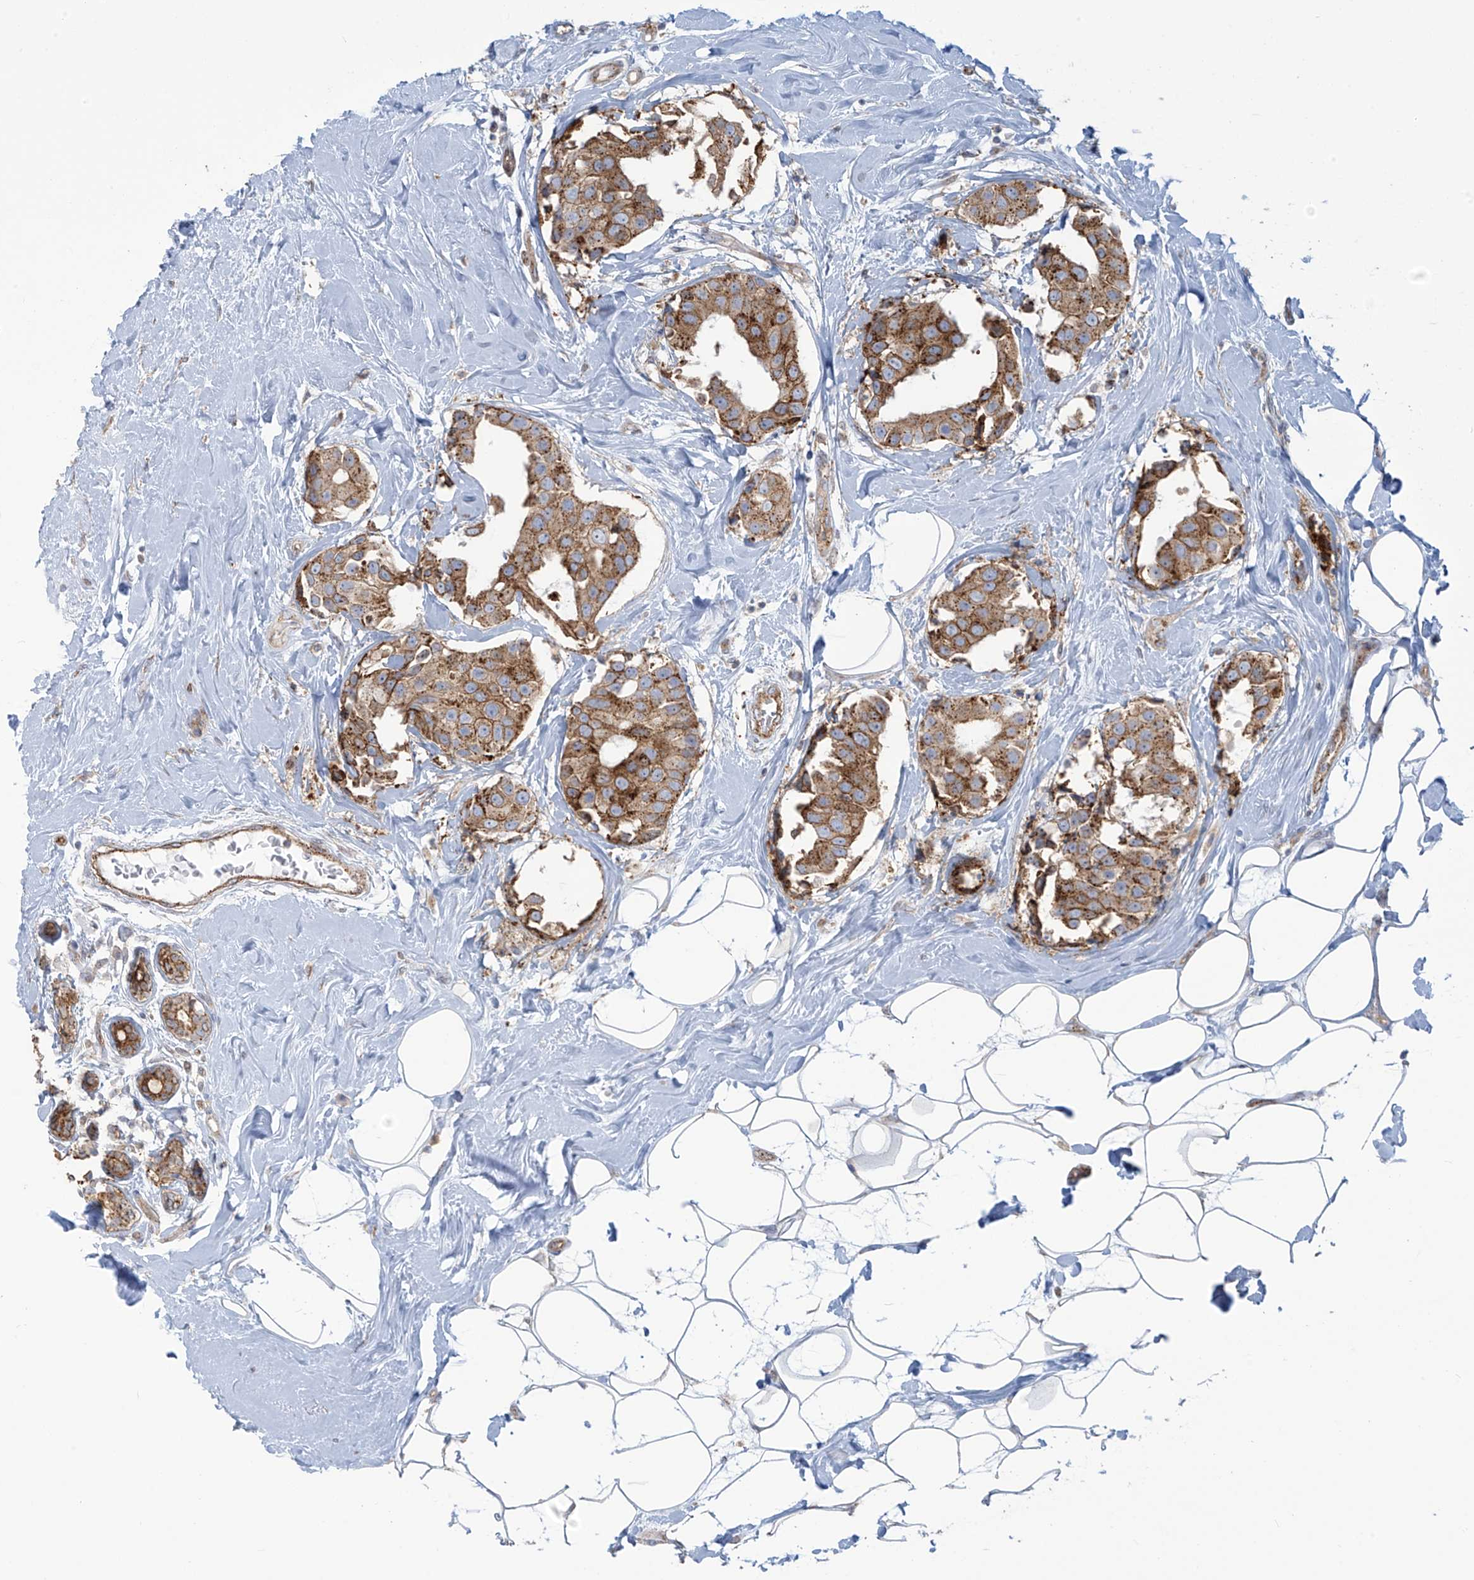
{"staining": {"intensity": "strong", "quantity": "25%-75%", "location": "cytoplasmic/membranous"}, "tissue": "breast cancer", "cell_type": "Tumor cells", "image_type": "cancer", "snomed": [{"axis": "morphology", "description": "Normal tissue, NOS"}, {"axis": "morphology", "description": "Duct carcinoma"}, {"axis": "topography", "description": "Breast"}], "caption": "The image exhibits a brown stain indicating the presence of a protein in the cytoplasmic/membranous of tumor cells in breast cancer.", "gene": "LZTS3", "patient": {"sex": "female", "age": 39}}